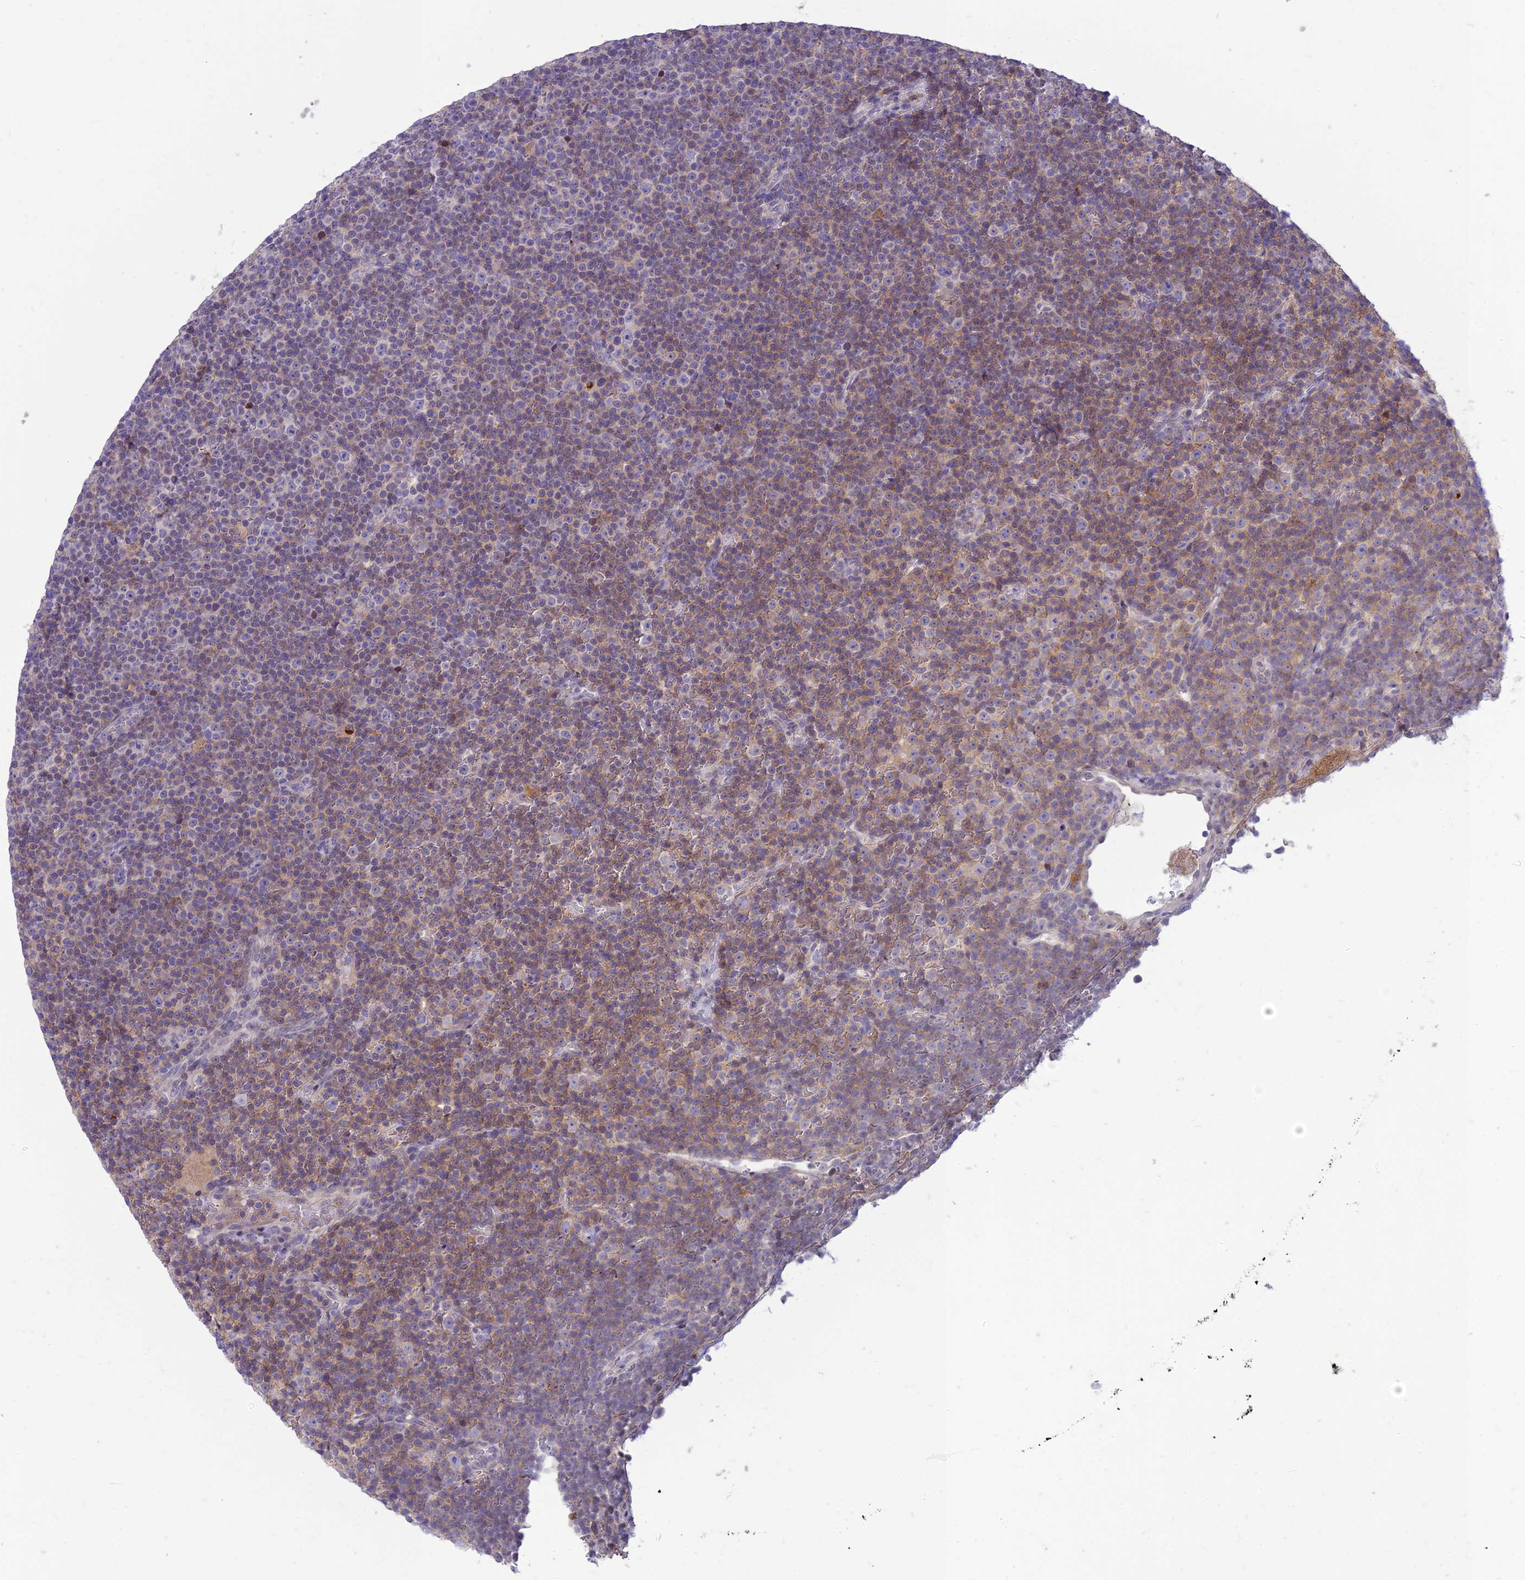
{"staining": {"intensity": "weak", "quantity": "25%-75%", "location": "cytoplasmic/membranous"}, "tissue": "lymphoma", "cell_type": "Tumor cells", "image_type": "cancer", "snomed": [{"axis": "morphology", "description": "Malignant lymphoma, non-Hodgkin's type, Low grade"}, {"axis": "topography", "description": "Lymph node"}], "caption": "Immunohistochemical staining of lymphoma demonstrates low levels of weak cytoplasmic/membranous protein staining in approximately 25%-75% of tumor cells.", "gene": "ITGAE", "patient": {"sex": "female", "age": 67}}